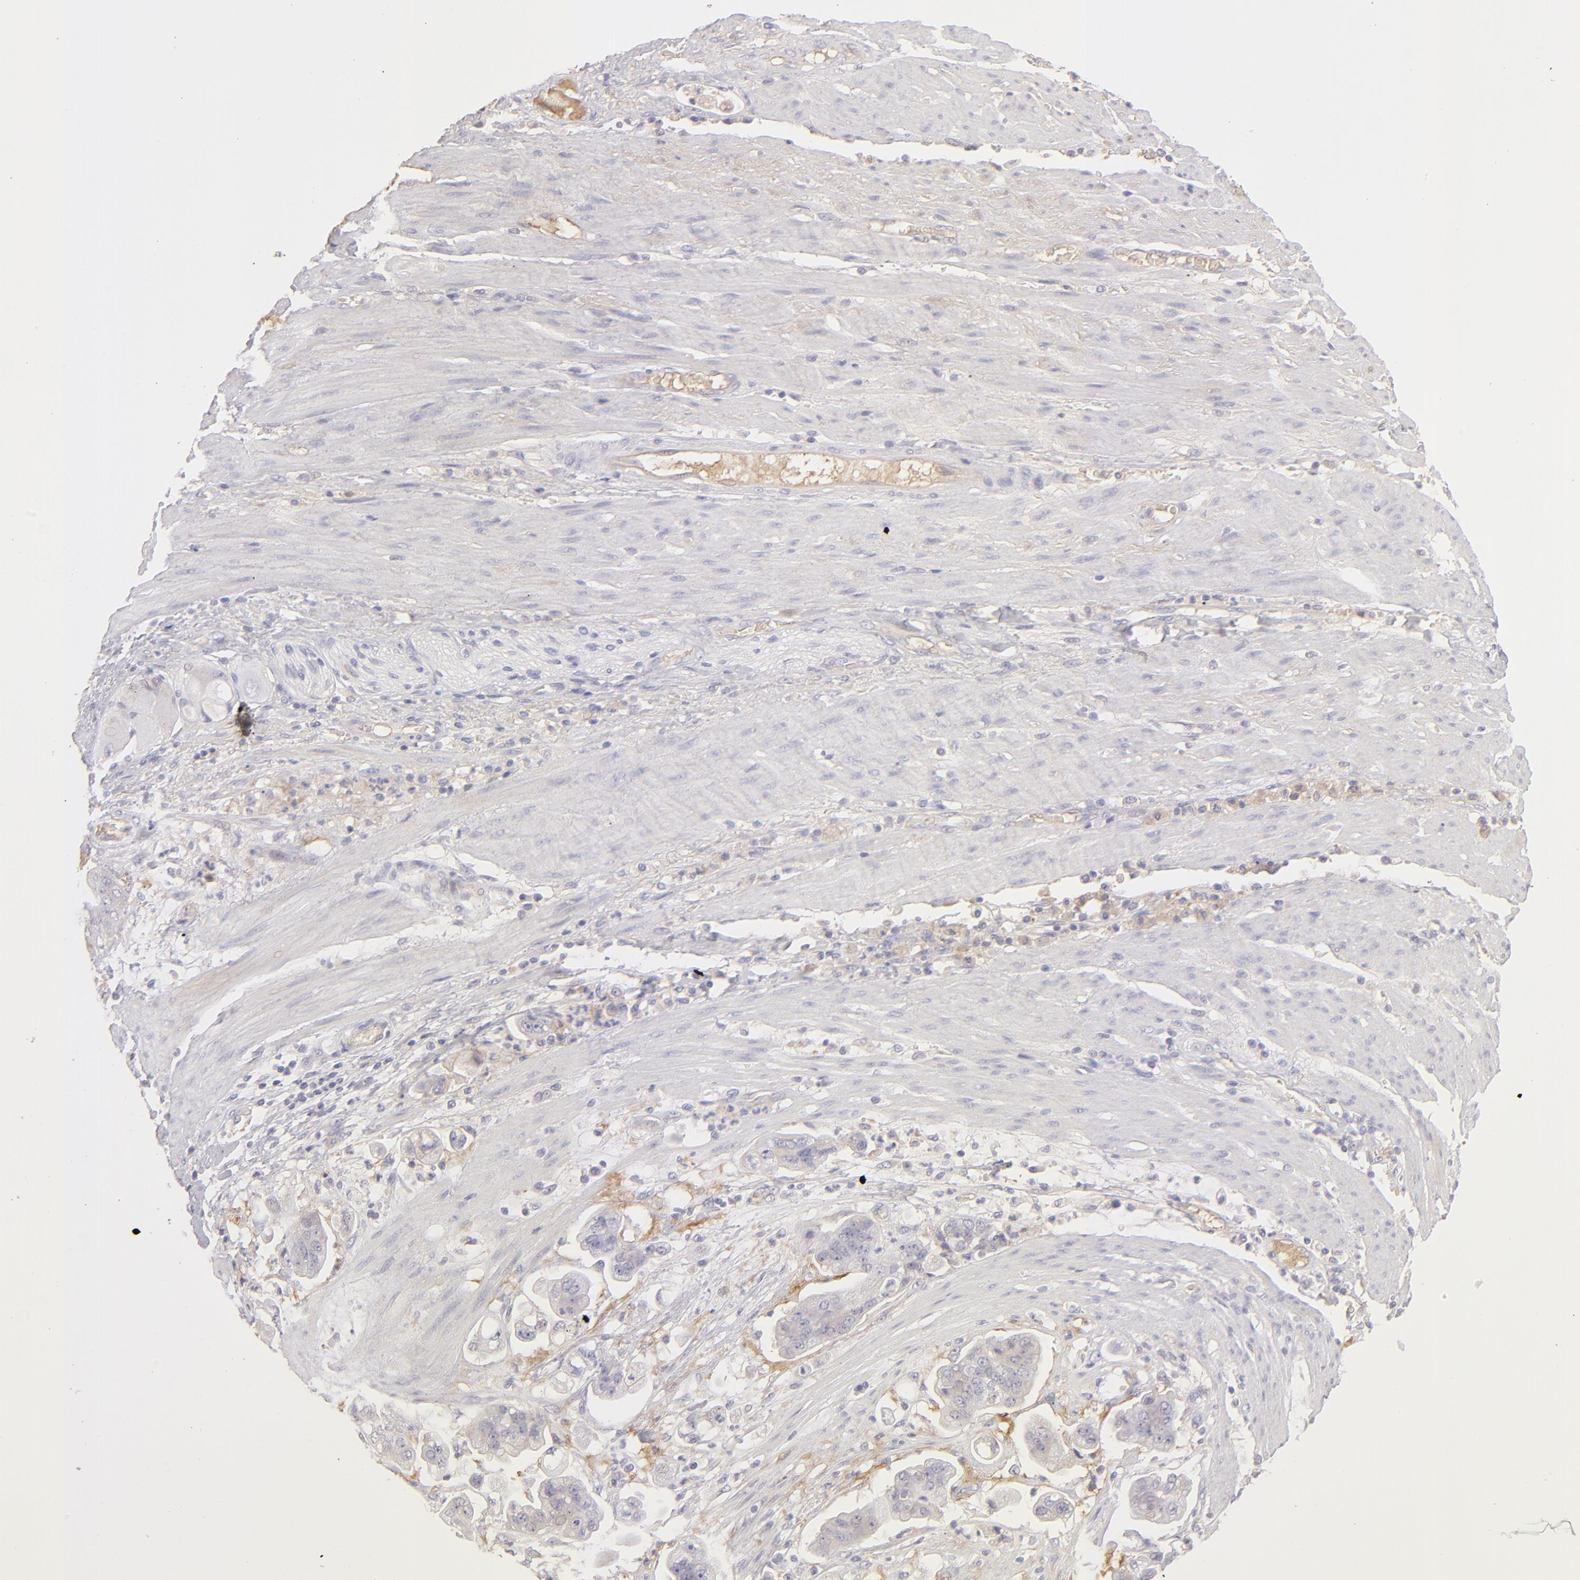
{"staining": {"intensity": "negative", "quantity": "none", "location": "none"}, "tissue": "stomach cancer", "cell_type": "Tumor cells", "image_type": "cancer", "snomed": [{"axis": "morphology", "description": "Adenocarcinoma, NOS"}, {"axis": "topography", "description": "Stomach"}], "caption": "Immunohistochemistry (IHC) of human stomach cancer shows no expression in tumor cells.", "gene": "ABCC4", "patient": {"sex": "male", "age": 62}}